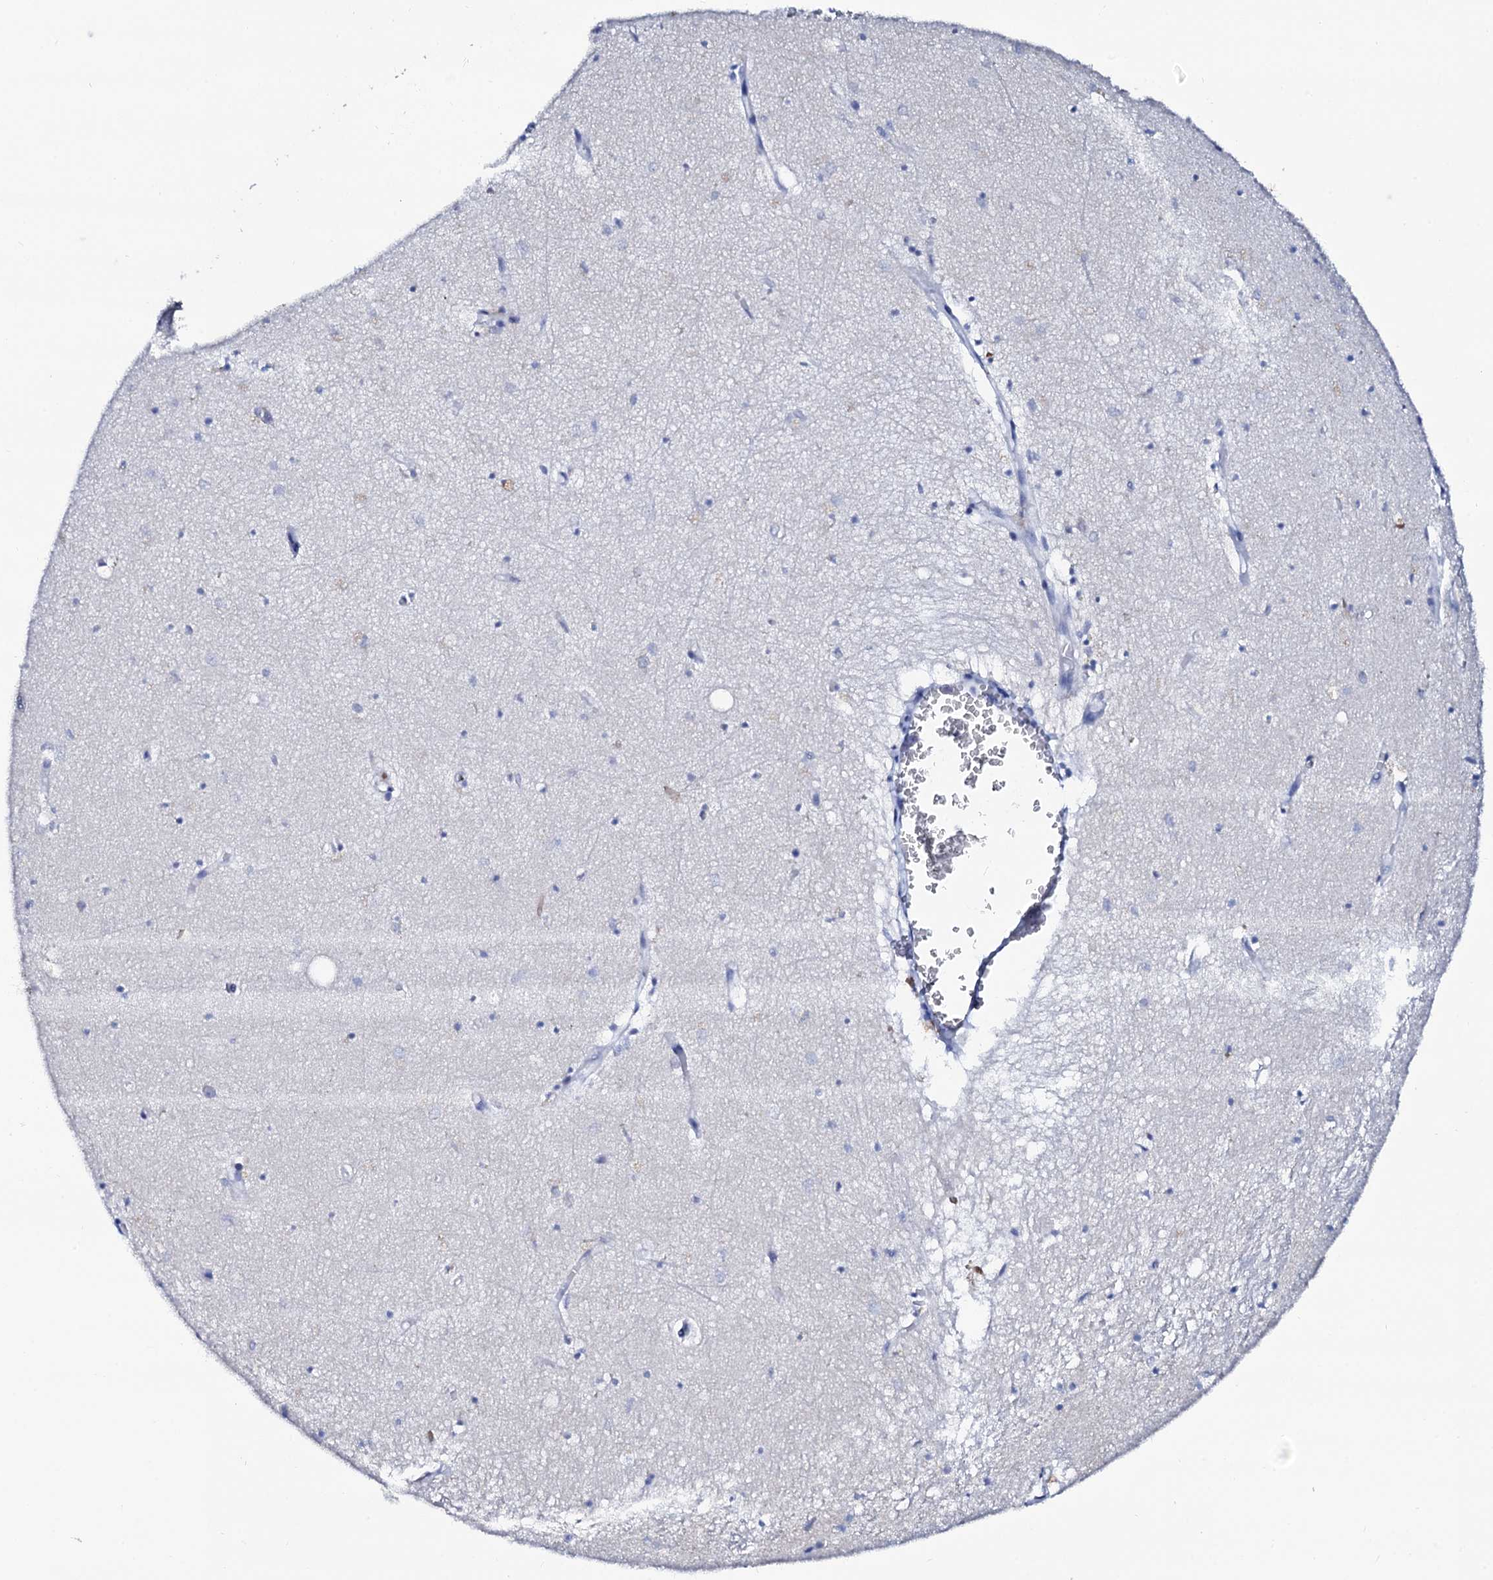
{"staining": {"intensity": "negative", "quantity": "none", "location": "none"}, "tissue": "hippocampus", "cell_type": "Glial cells", "image_type": "normal", "snomed": [{"axis": "morphology", "description": "Normal tissue, NOS"}, {"axis": "topography", "description": "Hippocampus"}], "caption": "Image shows no protein positivity in glial cells of benign hippocampus.", "gene": "SPATA19", "patient": {"sex": "female", "age": 64}}